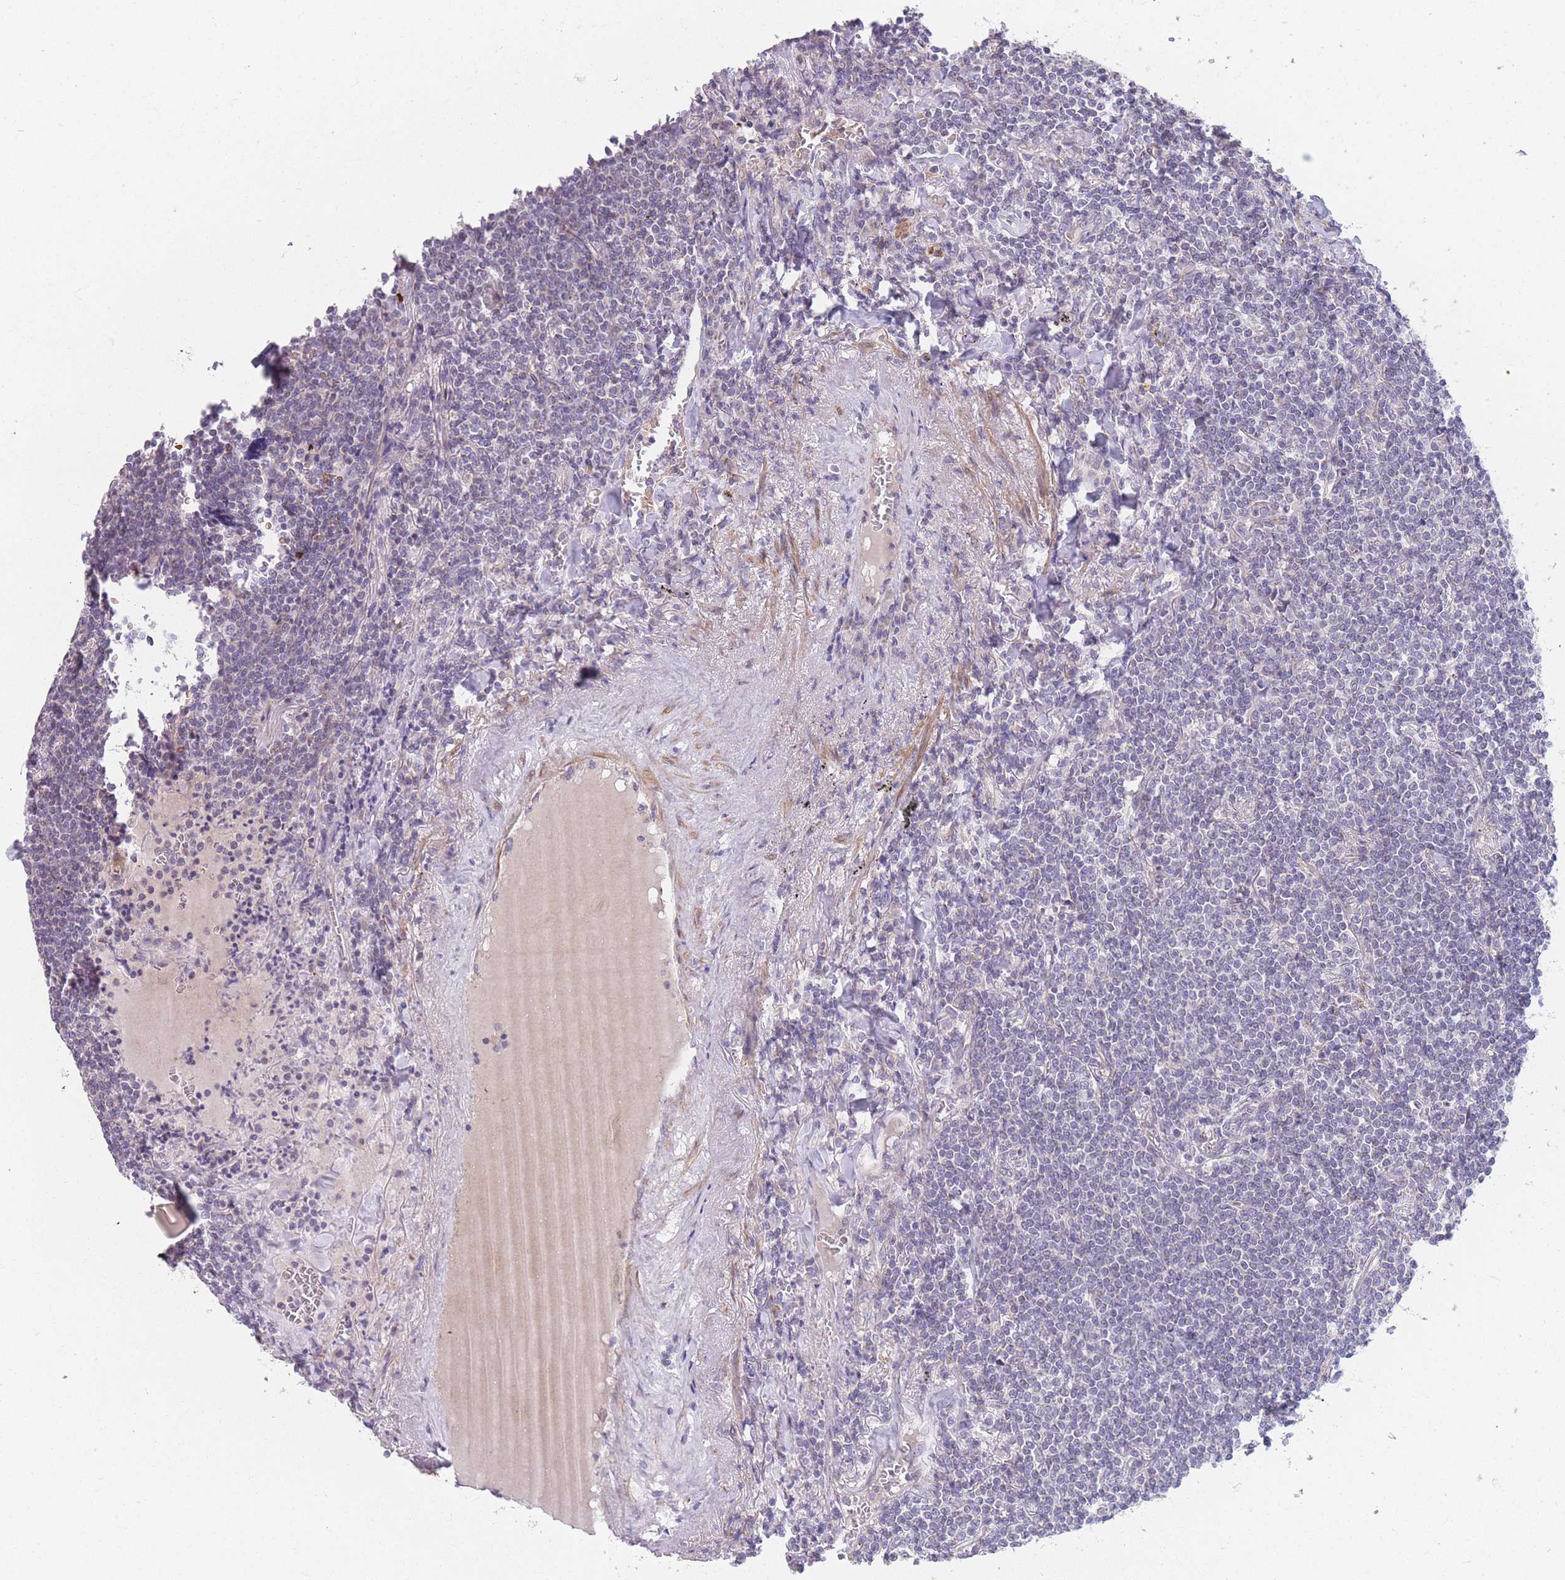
{"staining": {"intensity": "negative", "quantity": "none", "location": "none"}, "tissue": "lymphoma", "cell_type": "Tumor cells", "image_type": "cancer", "snomed": [{"axis": "morphology", "description": "Malignant lymphoma, non-Hodgkin's type, Low grade"}, {"axis": "topography", "description": "Lung"}], "caption": "The histopathology image shows no staining of tumor cells in malignant lymphoma, non-Hodgkin's type (low-grade). (DAB immunohistochemistry (IHC) visualized using brightfield microscopy, high magnification).", "gene": "SMPD4", "patient": {"sex": "female", "age": 71}}